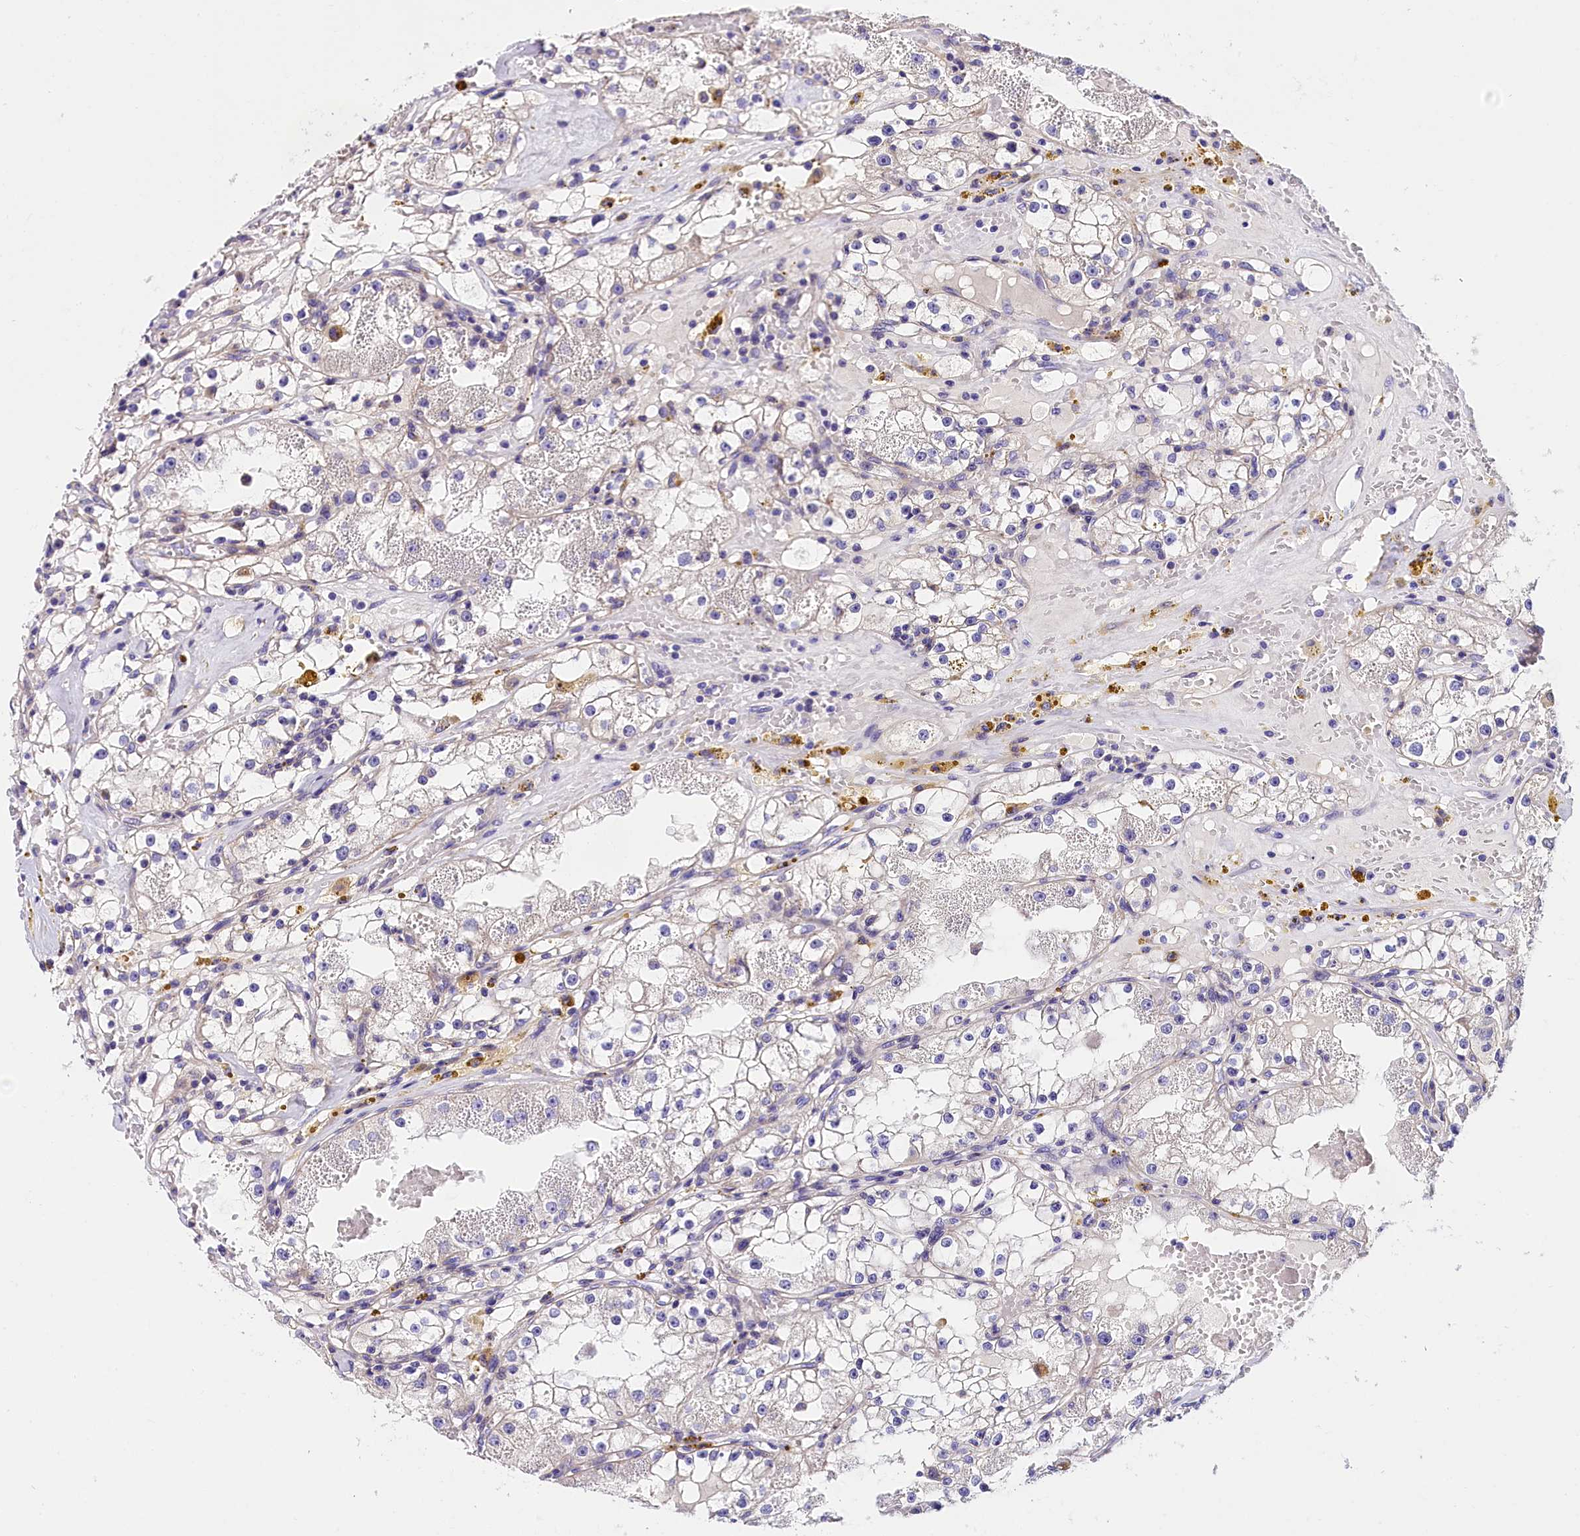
{"staining": {"intensity": "negative", "quantity": "none", "location": "none"}, "tissue": "renal cancer", "cell_type": "Tumor cells", "image_type": "cancer", "snomed": [{"axis": "morphology", "description": "Adenocarcinoma, NOS"}, {"axis": "topography", "description": "Kidney"}], "caption": "The histopathology image displays no staining of tumor cells in adenocarcinoma (renal).", "gene": "ARMC6", "patient": {"sex": "male", "age": 56}}